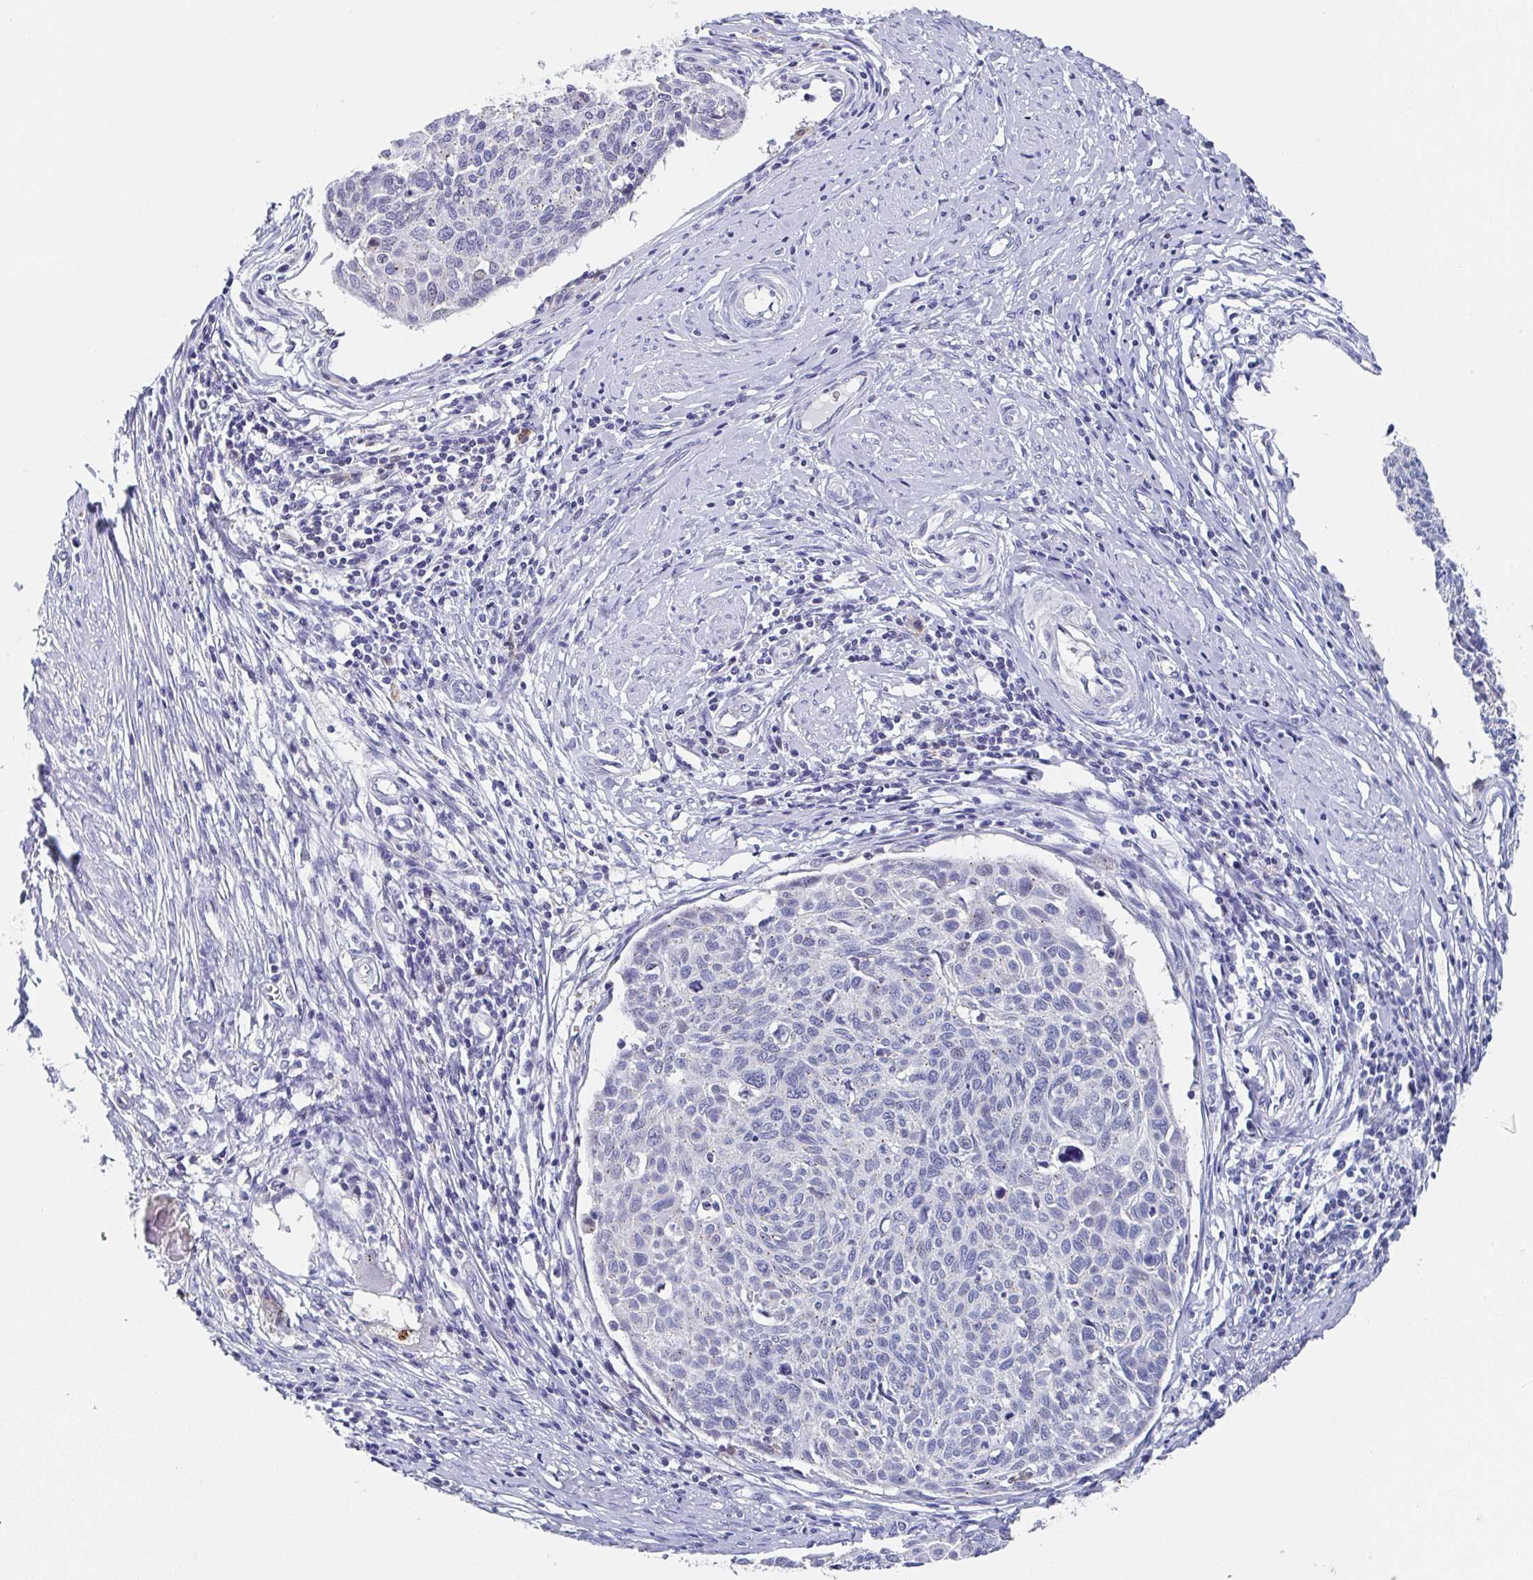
{"staining": {"intensity": "negative", "quantity": "none", "location": "none"}, "tissue": "cervical cancer", "cell_type": "Tumor cells", "image_type": "cancer", "snomed": [{"axis": "morphology", "description": "Squamous cell carcinoma, NOS"}, {"axis": "topography", "description": "Cervix"}], "caption": "The micrograph displays no significant staining in tumor cells of squamous cell carcinoma (cervical).", "gene": "TNFRSF8", "patient": {"sex": "female", "age": 49}}